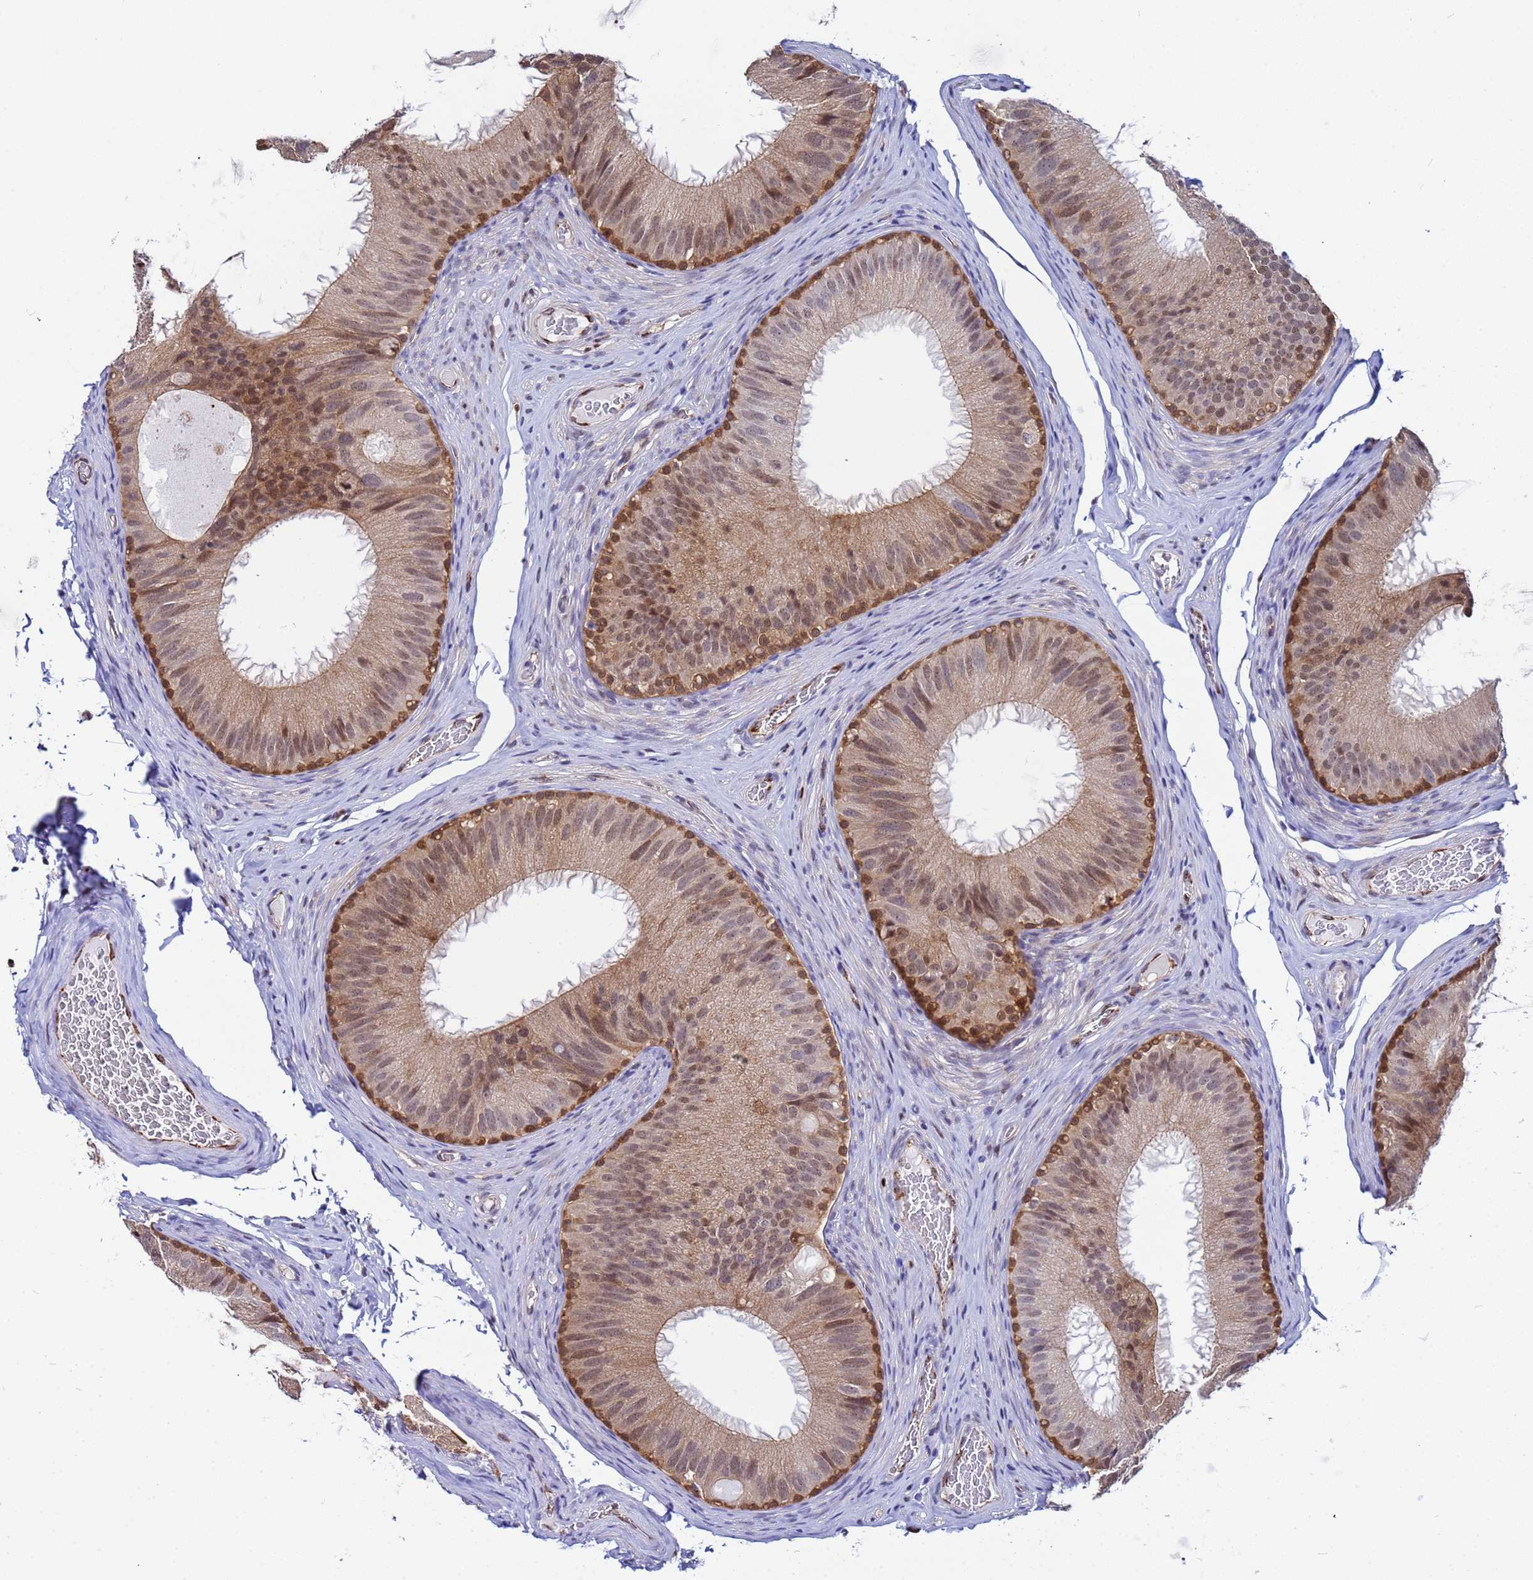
{"staining": {"intensity": "moderate", "quantity": ">75%", "location": "cytoplasmic/membranous,nuclear"}, "tissue": "epididymis", "cell_type": "Glandular cells", "image_type": "normal", "snomed": [{"axis": "morphology", "description": "Normal tissue, NOS"}, {"axis": "topography", "description": "Epididymis"}], "caption": "Moderate cytoplasmic/membranous,nuclear staining is present in approximately >75% of glandular cells in normal epididymis.", "gene": "SLC25A37", "patient": {"sex": "male", "age": 34}}